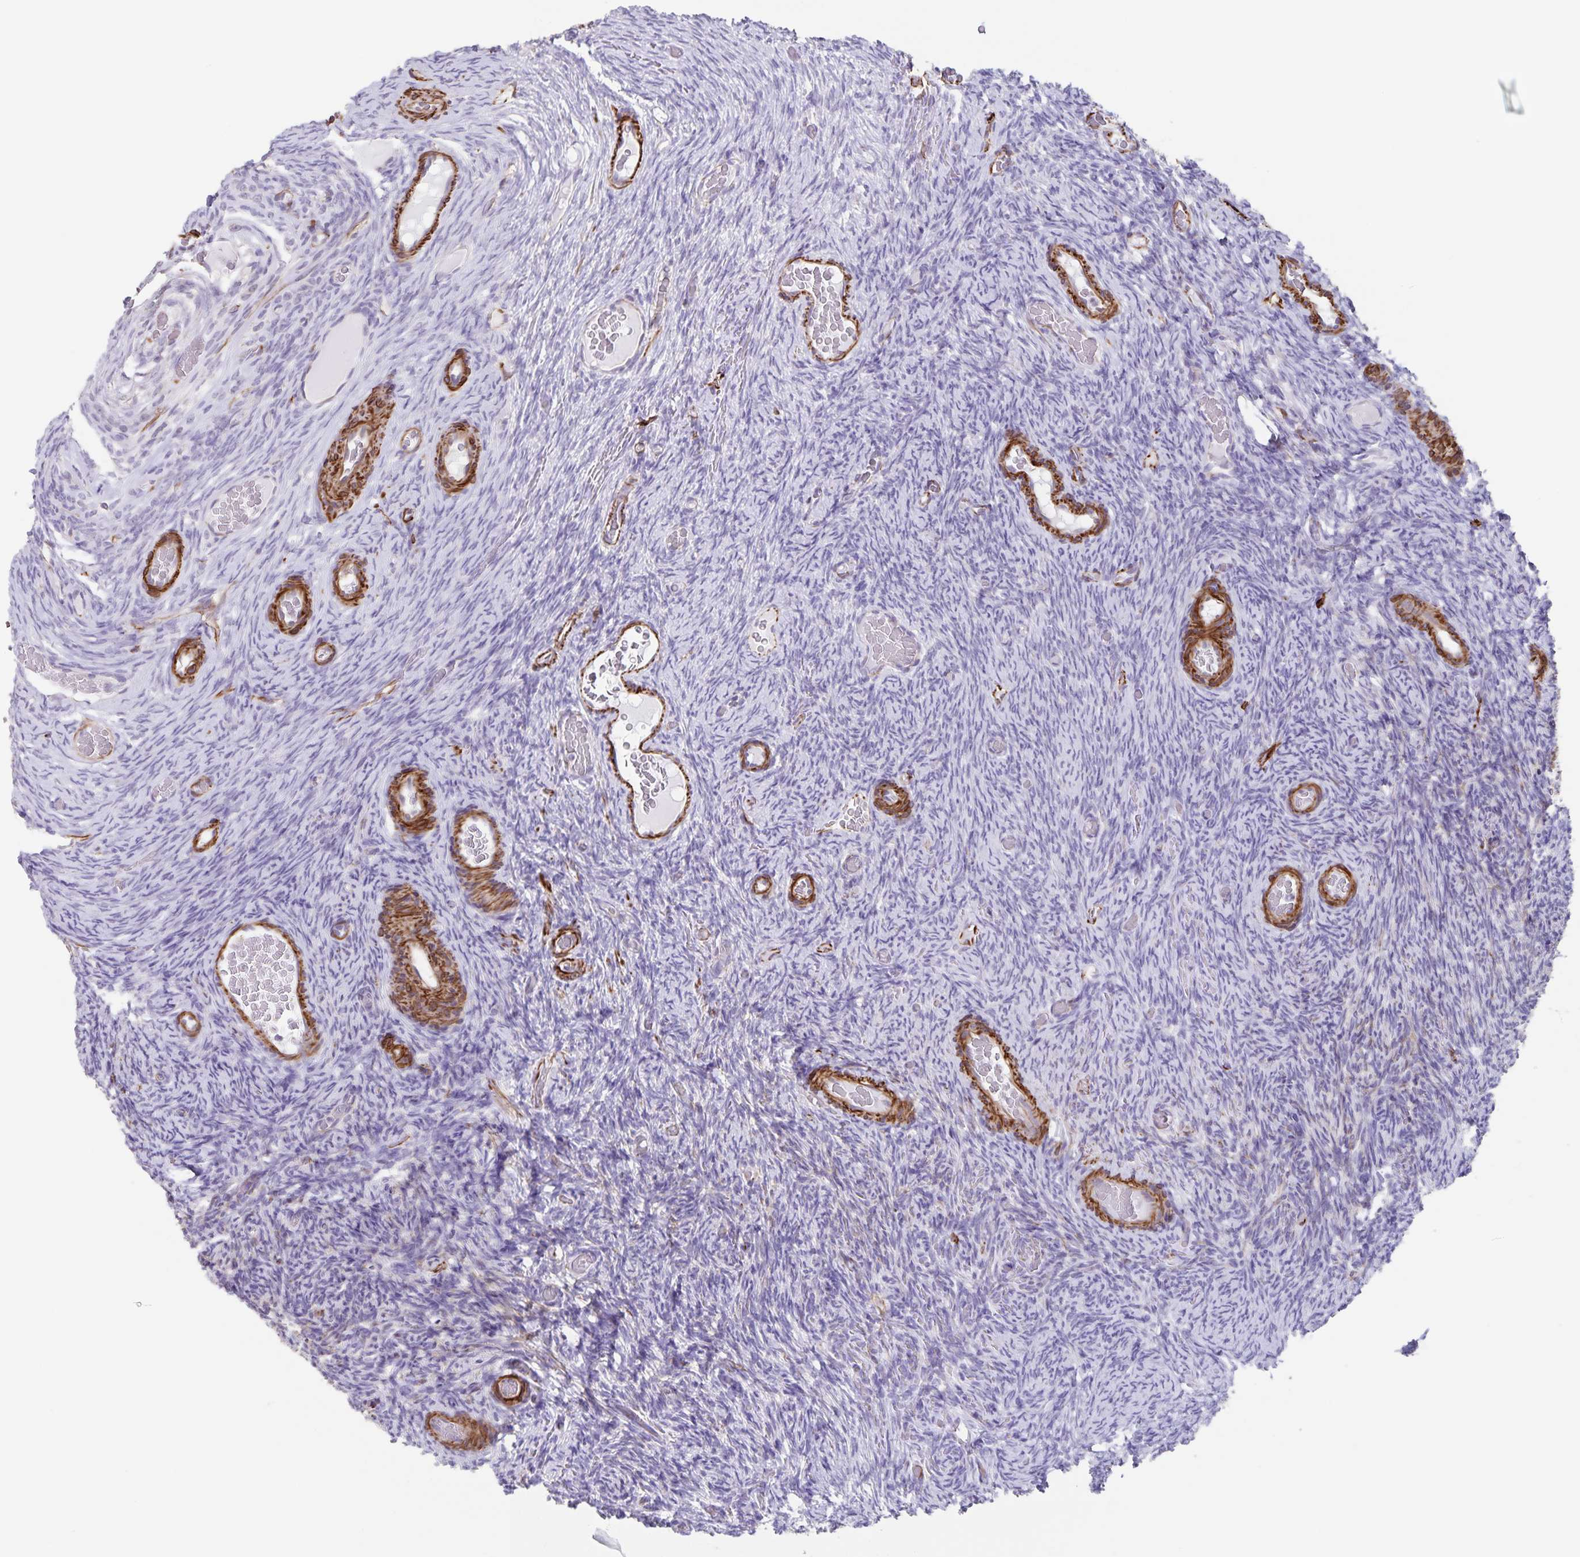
{"staining": {"intensity": "negative", "quantity": "none", "location": "none"}, "tissue": "ovary", "cell_type": "Ovarian stroma cells", "image_type": "normal", "snomed": [{"axis": "morphology", "description": "Normal tissue, NOS"}, {"axis": "topography", "description": "Ovary"}], "caption": "Ovary stained for a protein using immunohistochemistry exhibits no positivity ovarian stroma cells.", "gene": "SYNM", "patient": {"sex": "female", "age": 34}}